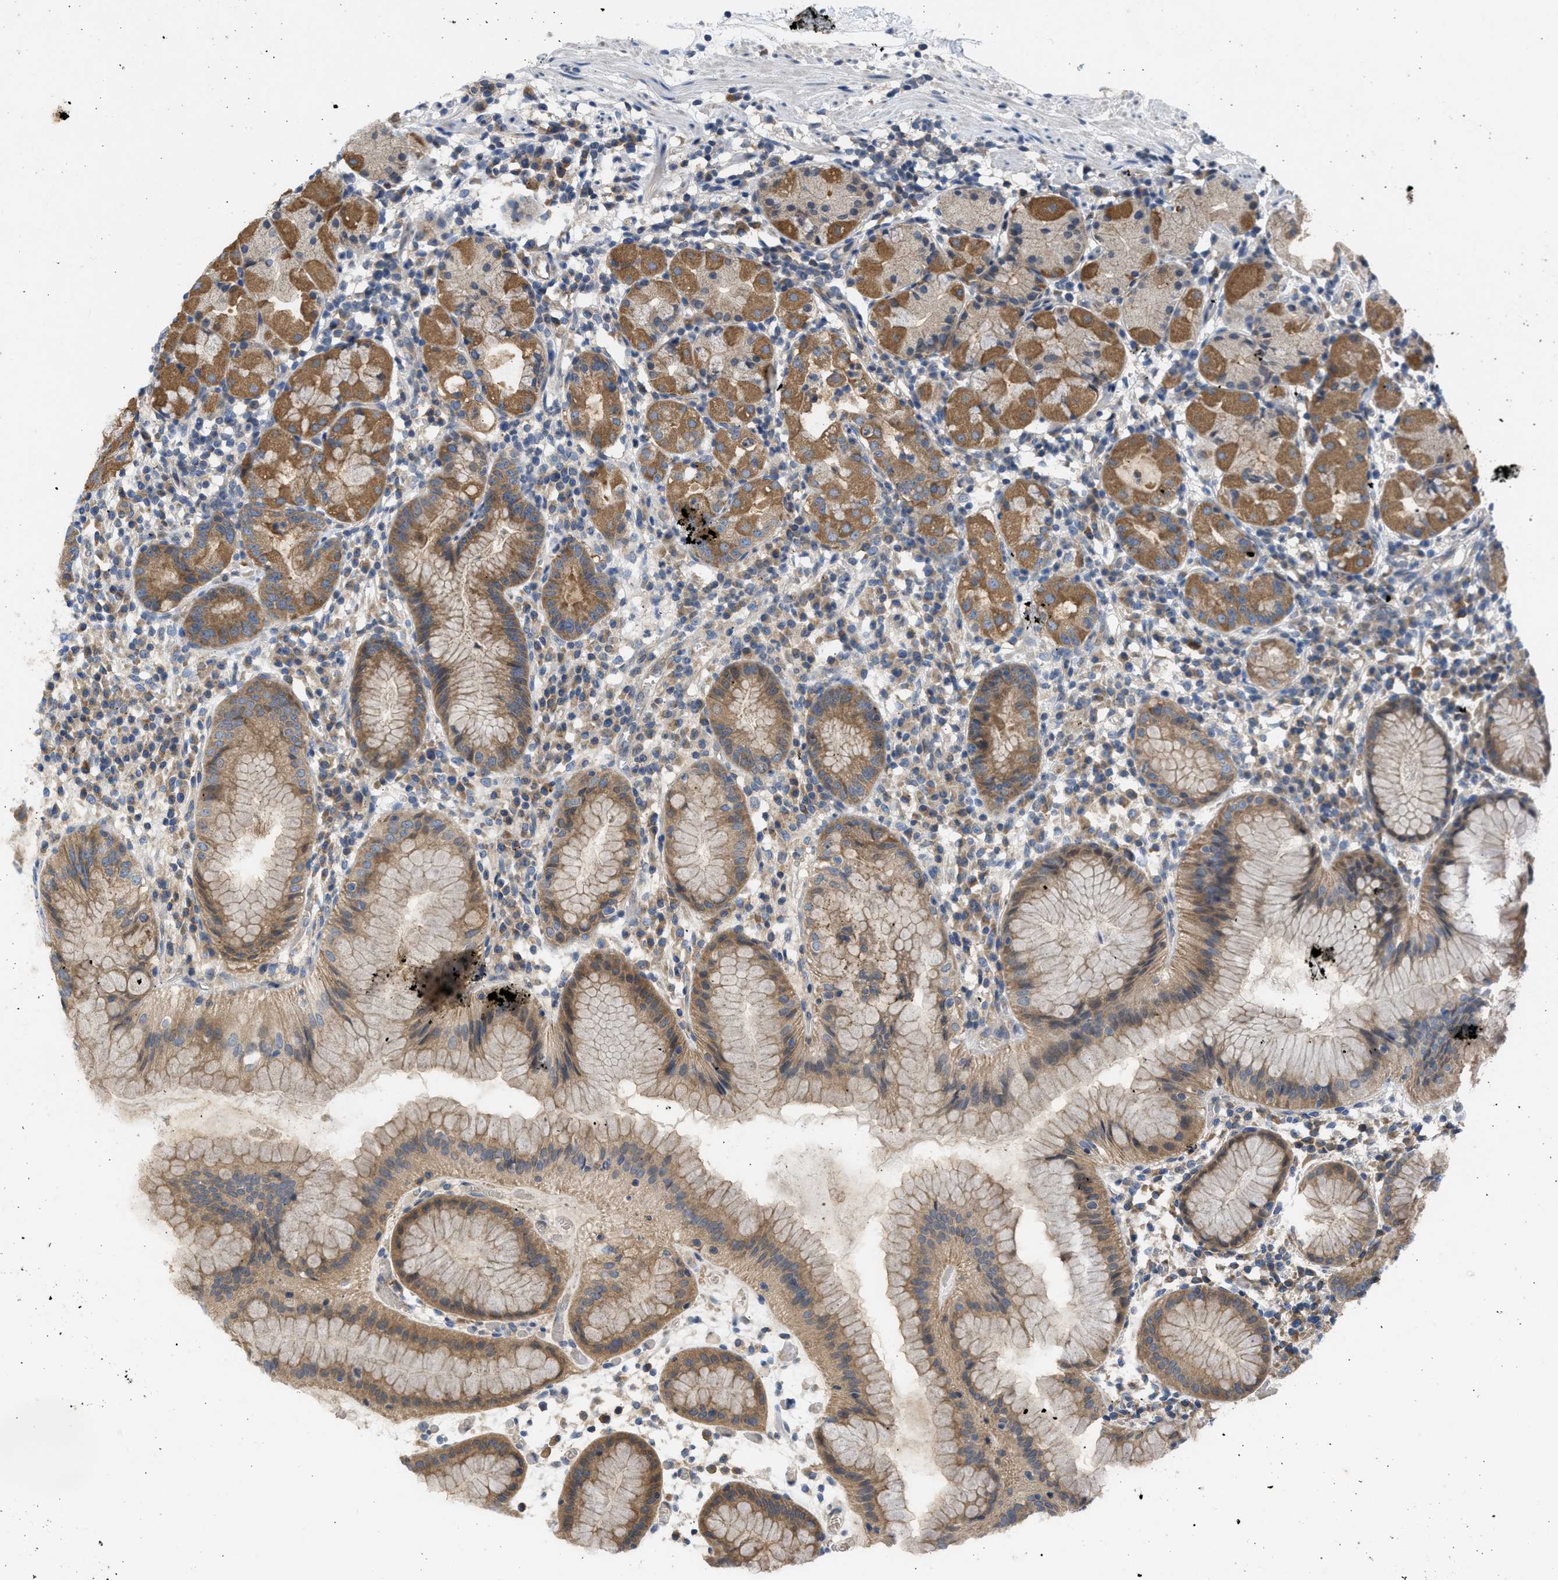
{"staining": {"intensity": "moderate", "quantity": ">75%", "location": "cytoplasmic/membranous"}, "tissue": "stomach", "cell_type": "Glandular cells", "image_type": "normal", "snomed": [{"axis": "morphology", "description": "Normal tissue, NOS"}, {"axis": "topography", "description": "Stomach"}, {"axis": "topography", "description": "Stomach, lower"}], "caption": "Stomach stained with immunohistochemistry exhibits moderate cytoplasmic/membranous positivity in about >75% of glandular cells. (Brightfield microscopy of DAB IHC at high magnification).", "gene": "CYP1A1", "patient": {"sex": "female", "age": 75}}